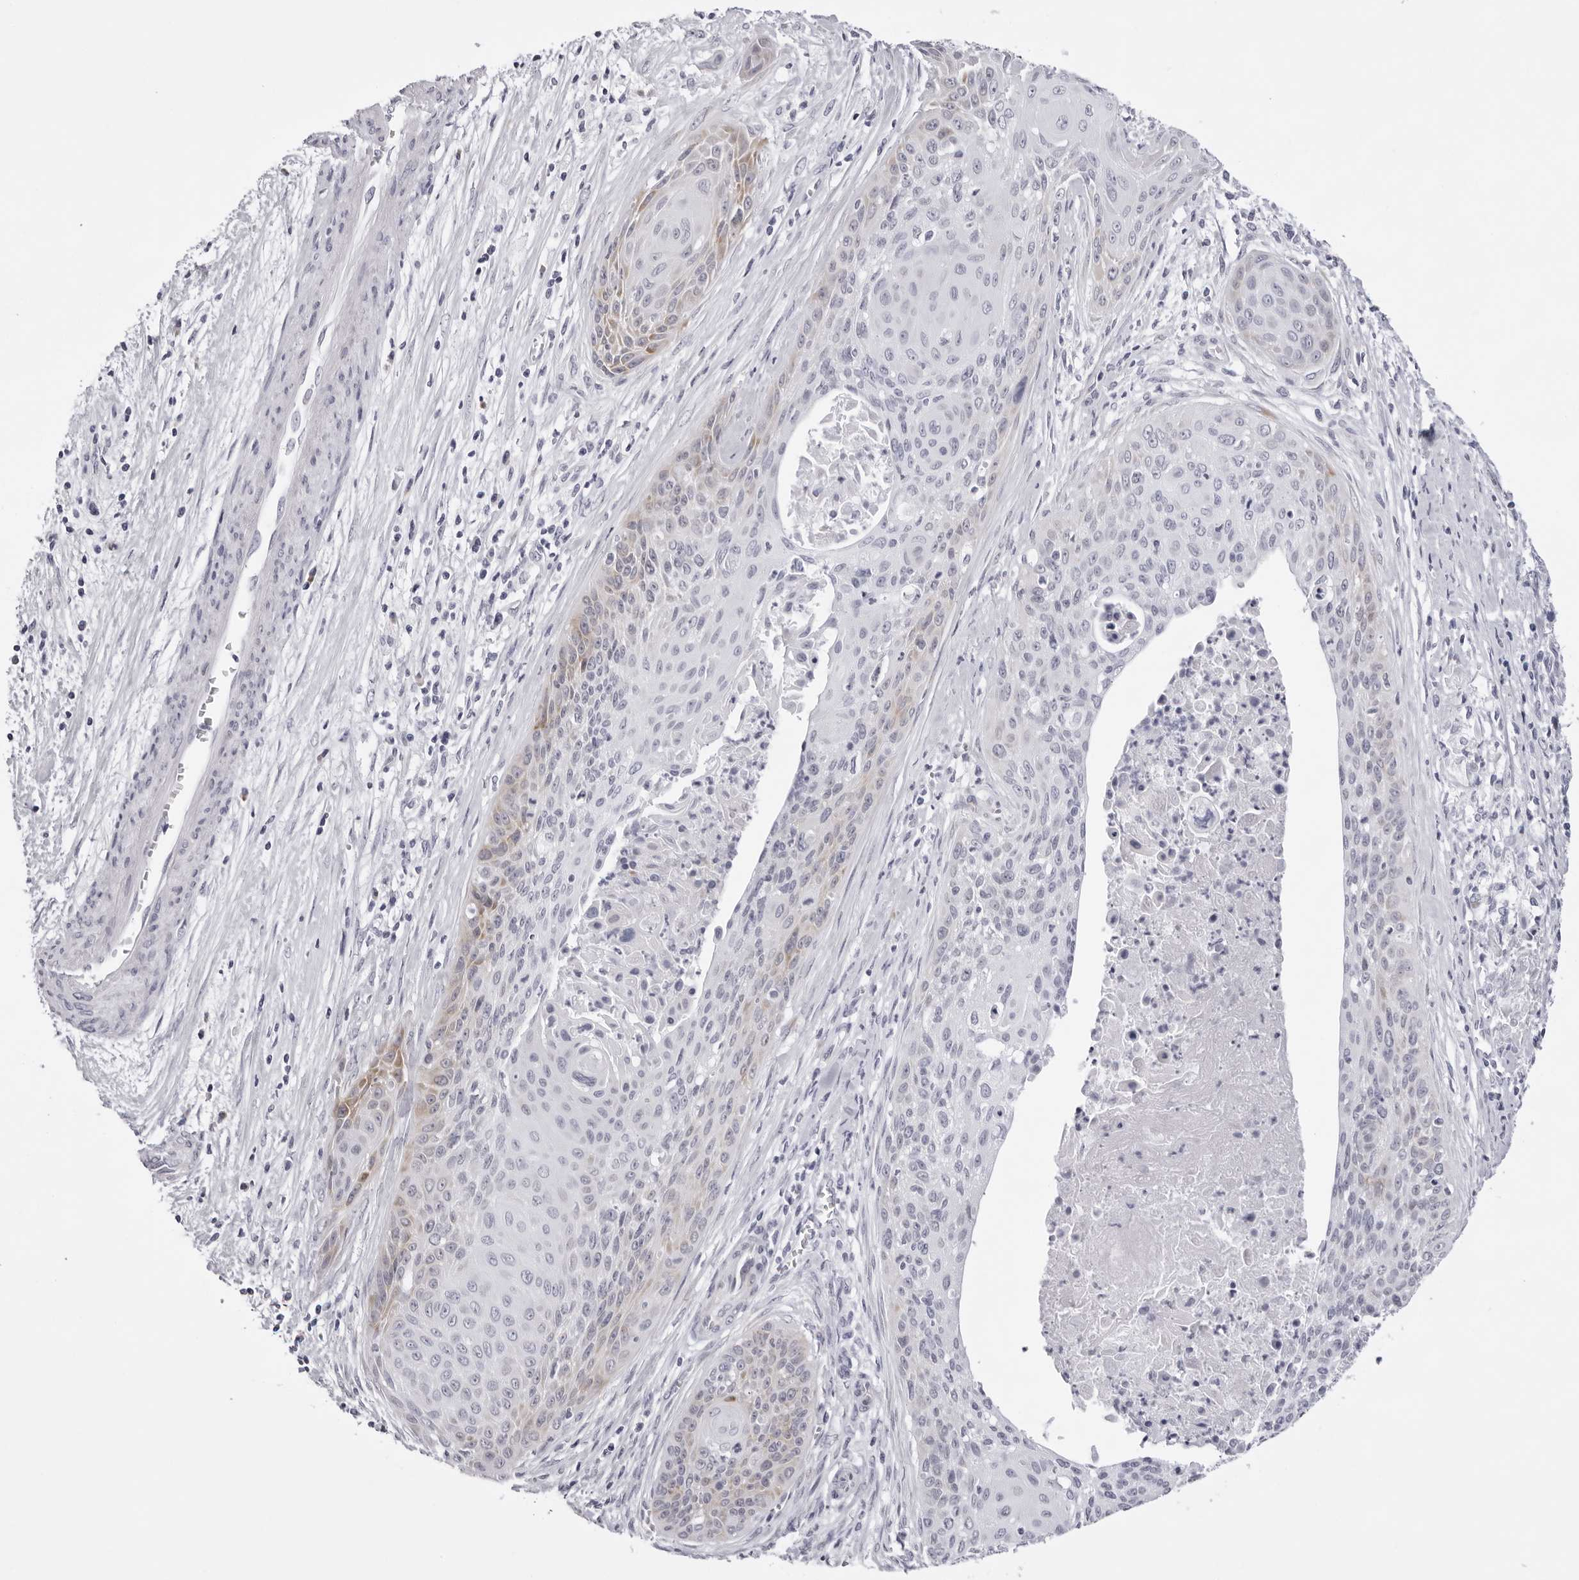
{"staining": {"intensity": "weak", "quantity": "<25%", "location": "cytoplasmic/membranous"}, "tissue": "cervical cancer", "cell_type": "Tumor cells", "image_type": "cancer", "snomed": [{"axis": "morphology", "description": "Squamous cell carcinoma, NOS"}, {"axis": "topography", "description": "Cervix"}], "caption": "Cervical cancer (squamous cell carcinoma) was stained to show a protein in brown. There is no significant expression in tumor cells.", "gene": "SMIM2", "patient": {"sex": "female", "age": 55}}